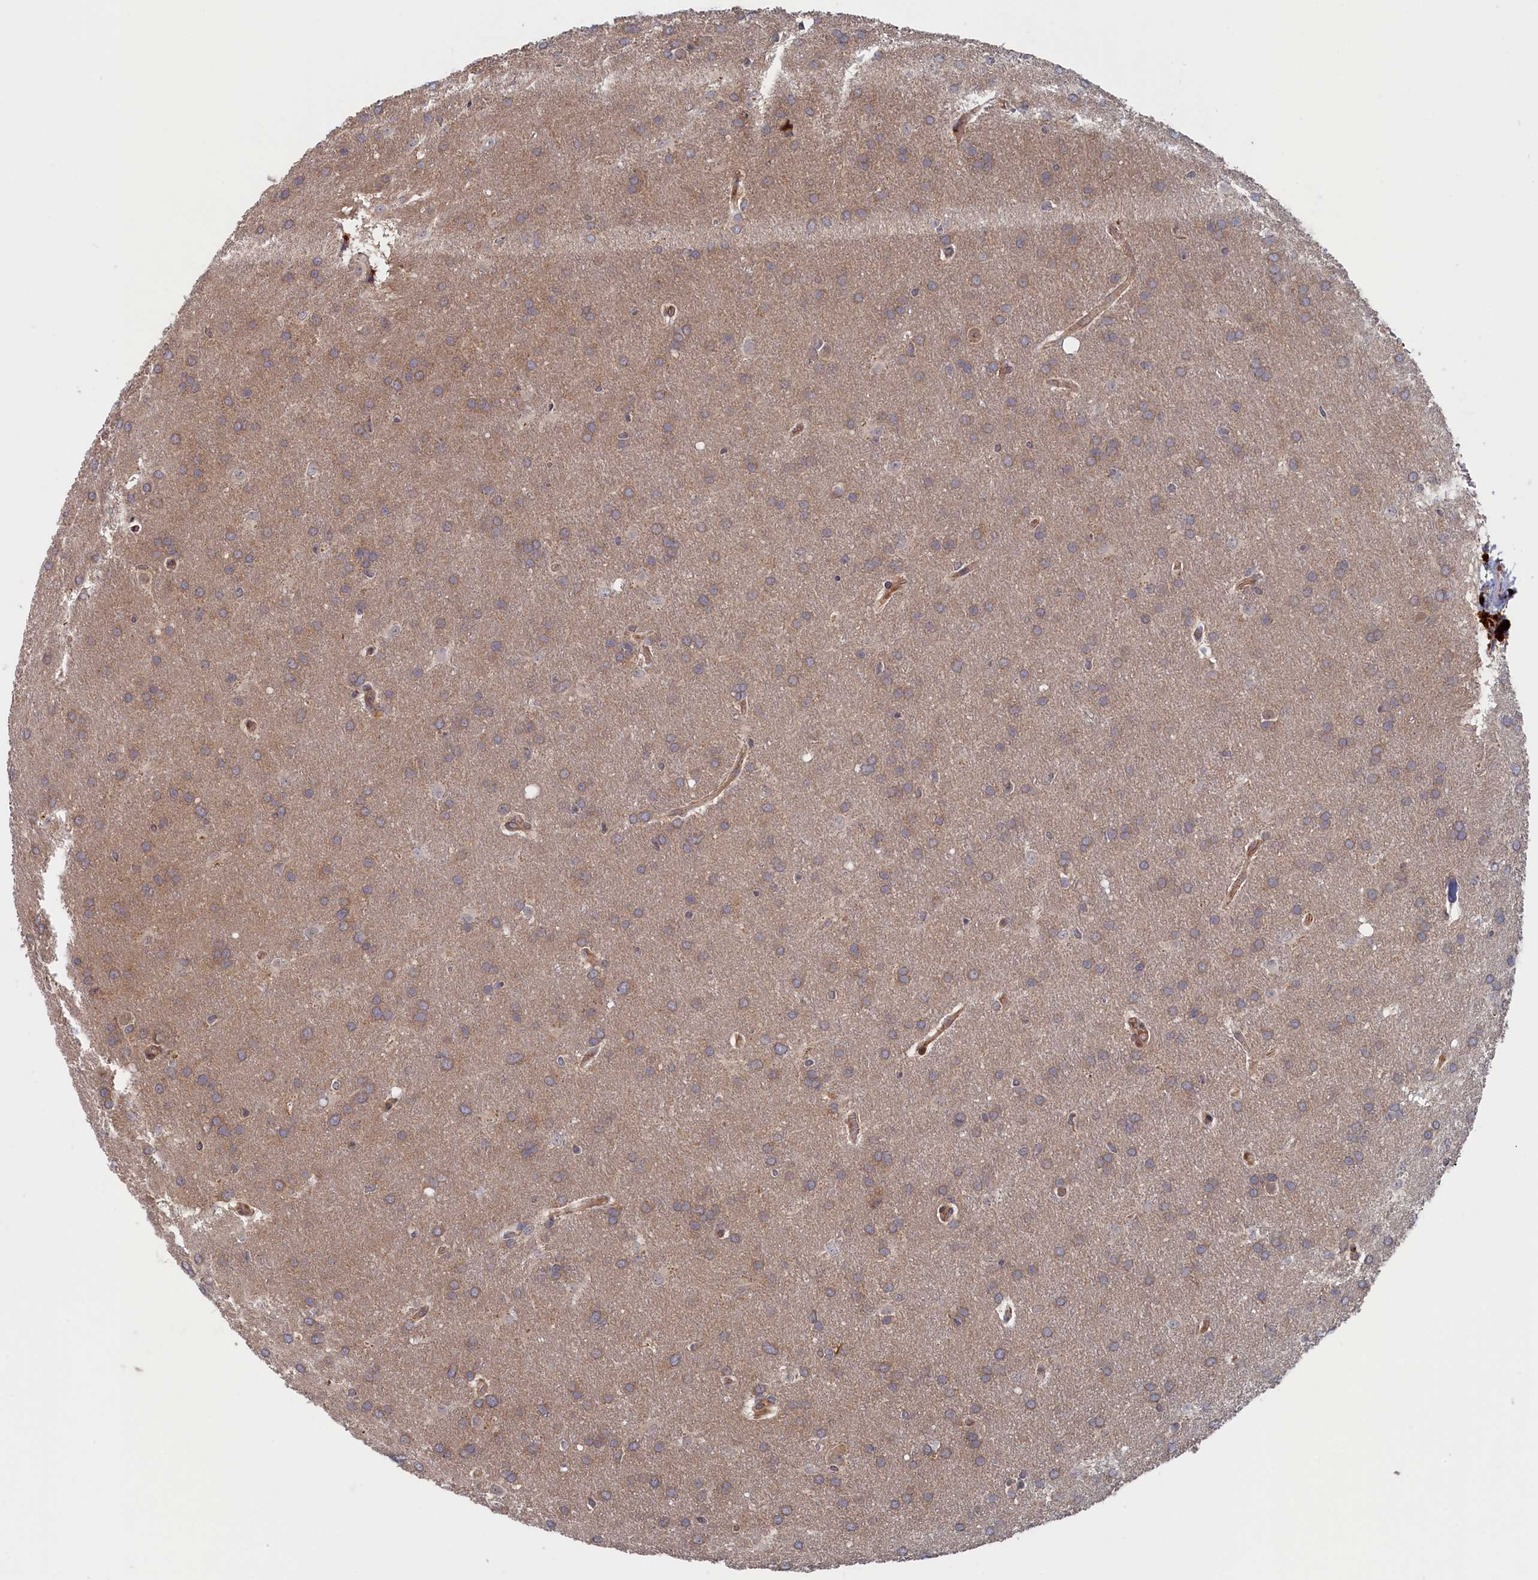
{"staining": {"intensity": "weak", "quantity": "25%-75%", "location": "cytoplasmic/membranous"}, "tissue": "glioma", "cell_type": "Tumor cells", "image_type": "cancer", "snomed": [{"axis": "morphology", "description": "Glioma, malignant, Low grade"}, {"axis": "topography", "description": "Brain"}], "caption": "About 25%-75% of tumor cells in human low-grade glioma (malignant) reveal weak cytoplasmic/membranous protein staining as visualized by brown immunohistochemical staining.", "gene": "TRAPPC2L", "patient": {"sex": "female", "age": 32}}